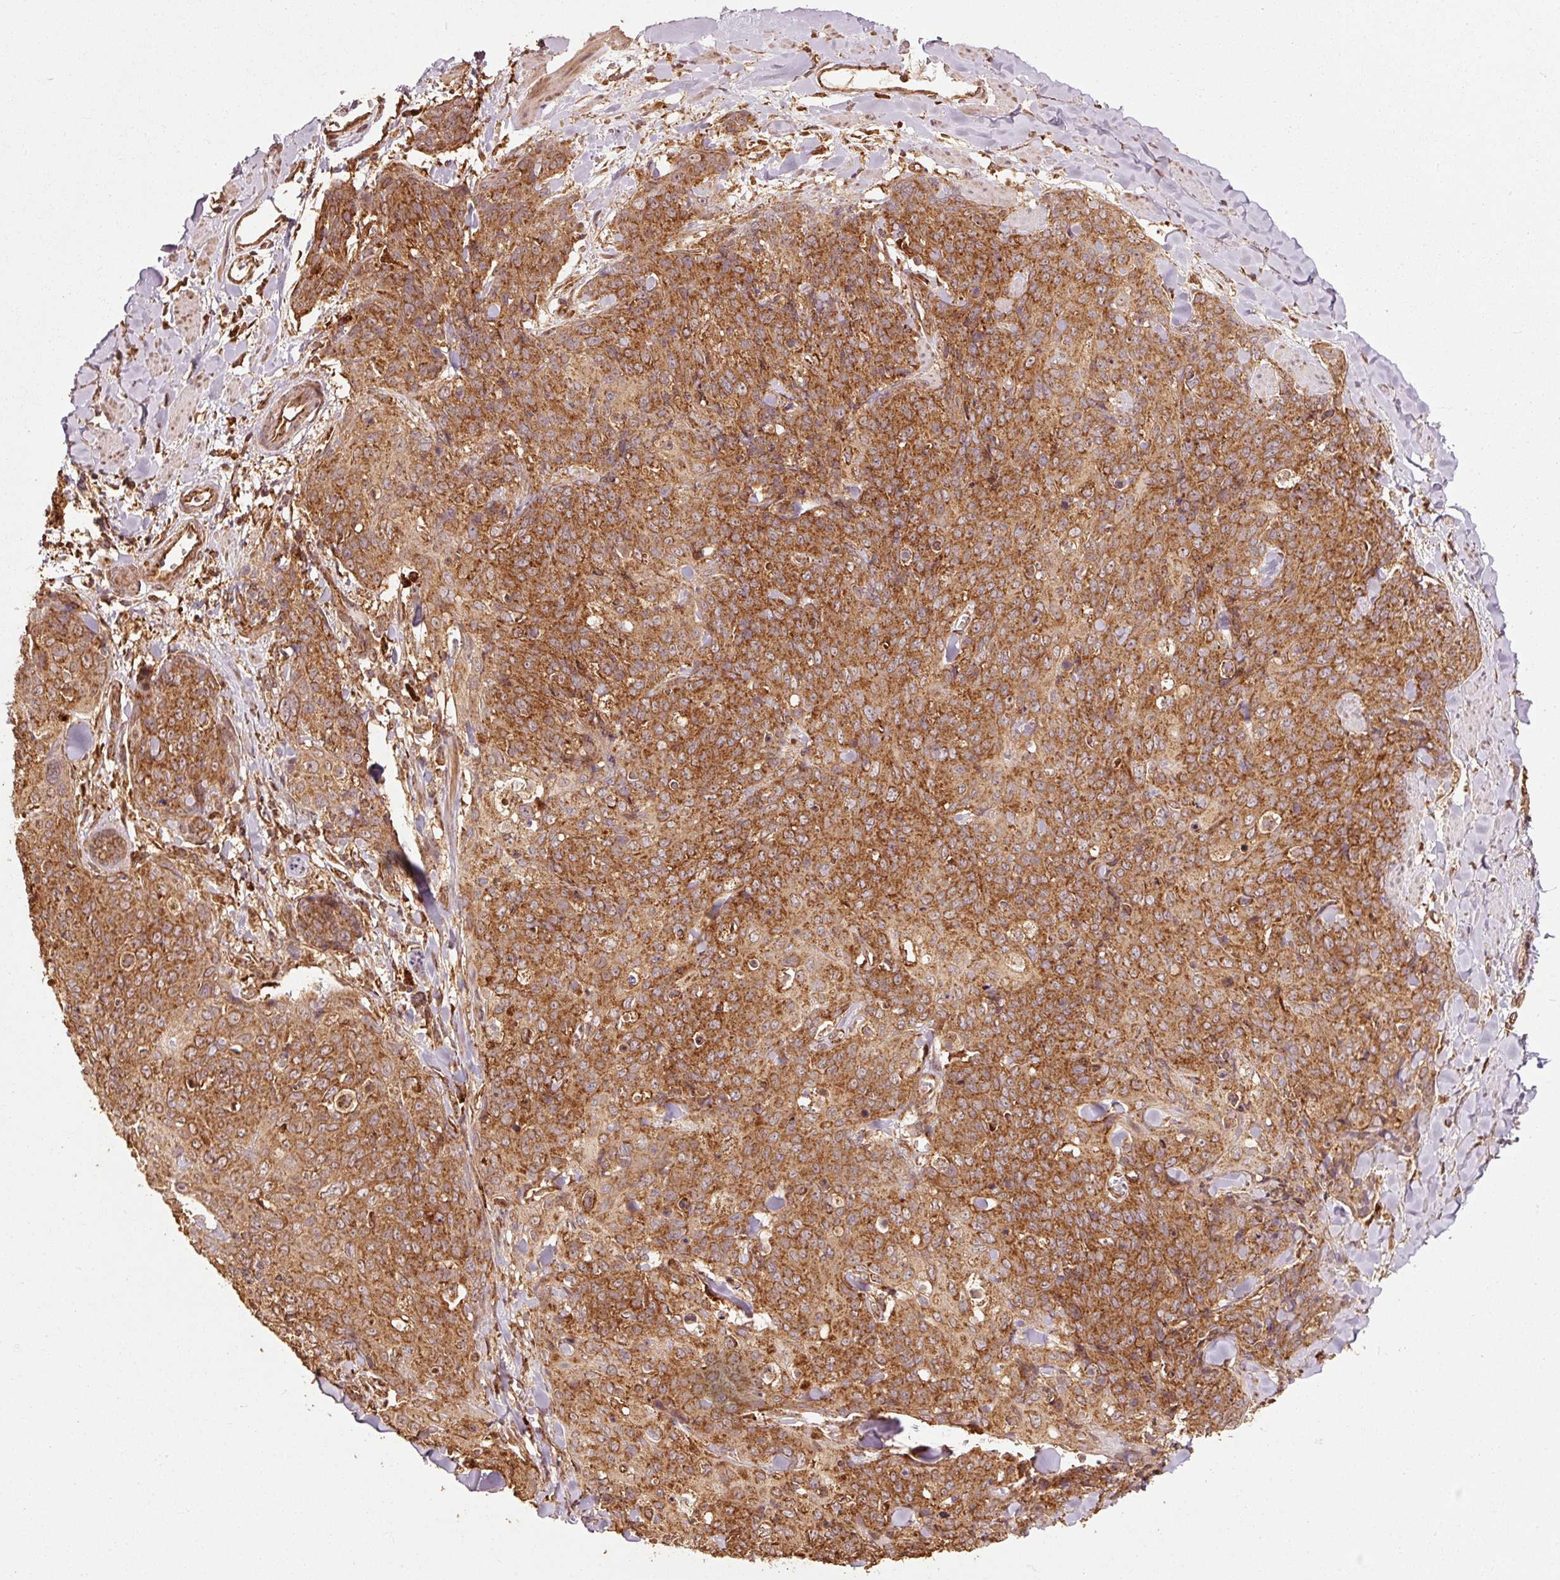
{"staining": {"intensity": "strong", "quantity": ">75%", "location": "cytoplasmic/membranous"}, "tissue": "skin cancer", "cell_type": "Tumor cells", "image_type": "cancer", "snomed": [{"axis": "morphology", "description": "Squamous cell carcinoma, NOS"}, {"axis": "topography", "description": "Skin"}, {"axis": "topography", "description": "Vulva"}], "caption": "Immunohistochemistry (IHC) image of neoplastic tissue: human skin squamous cell carcinoma stained using IHC shows high levels of strong protein expression localized specifically in the cytoplasmic/membranous of tumor cells, appearing as a cytoplasmic/membranous brown color.", "gene": "MRPL16", "patient": {"sex": "female", "age": 85}}